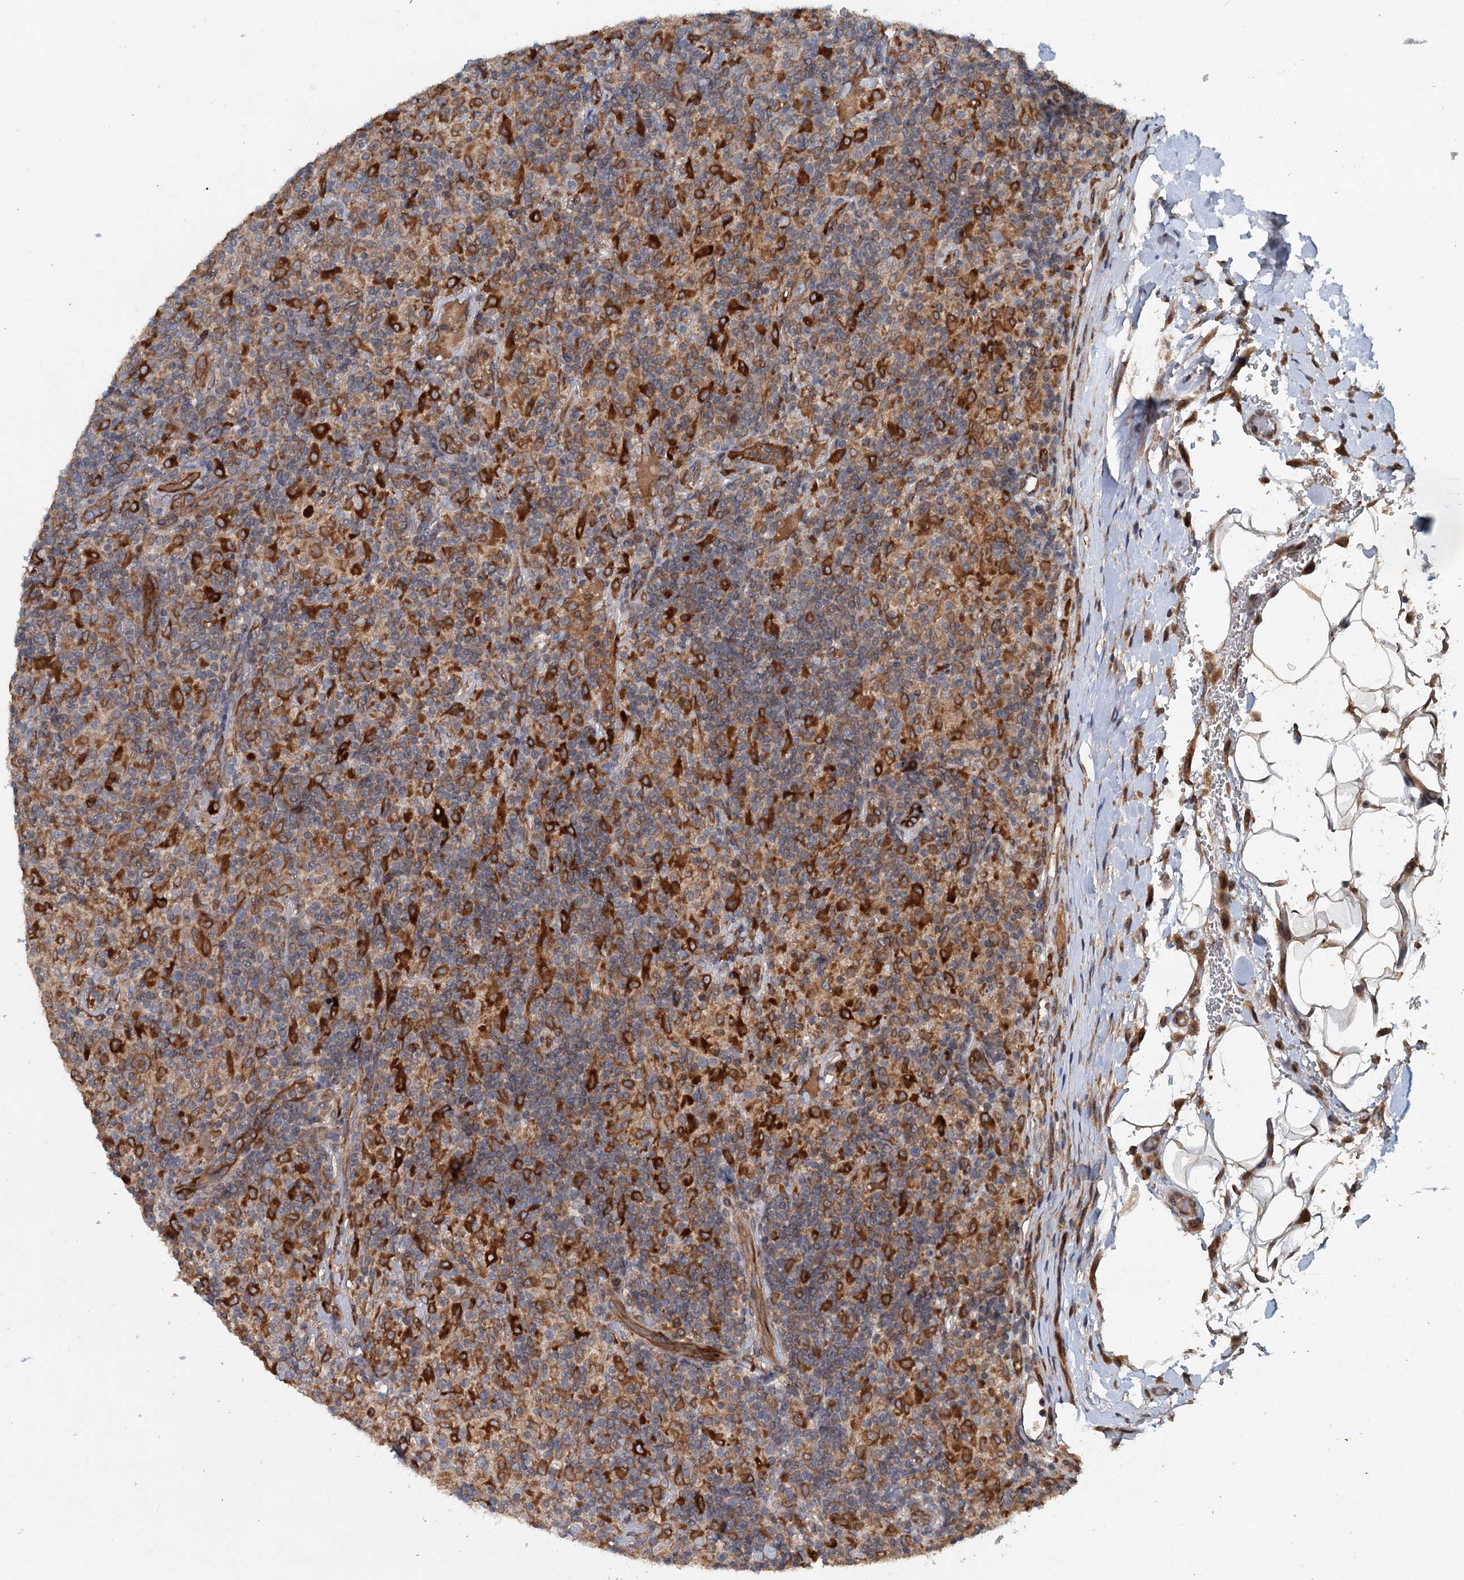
{"staining": {"intensity": "strong", "quantity": "25%-75%", "location": "cytoplasmic/membranous"}, "tissue": "lymphoma", "cell_type": "Tumor cells", "image_type": "cancer", "snomed": [{"axis": "morphology", "description": "Hodgkin's disease, NOS"}, {"axis": "topography", "description": "Lymph node"}], "caption": "A brown stain shows strong cytoplasmic/membranous expression of a protein in human lymphoma tumor cells. (Brightfield microscopy of DAB IHC at high magnification).", "gene": "TAPBPL", "patient": {"sex": "male", "age": 70}}